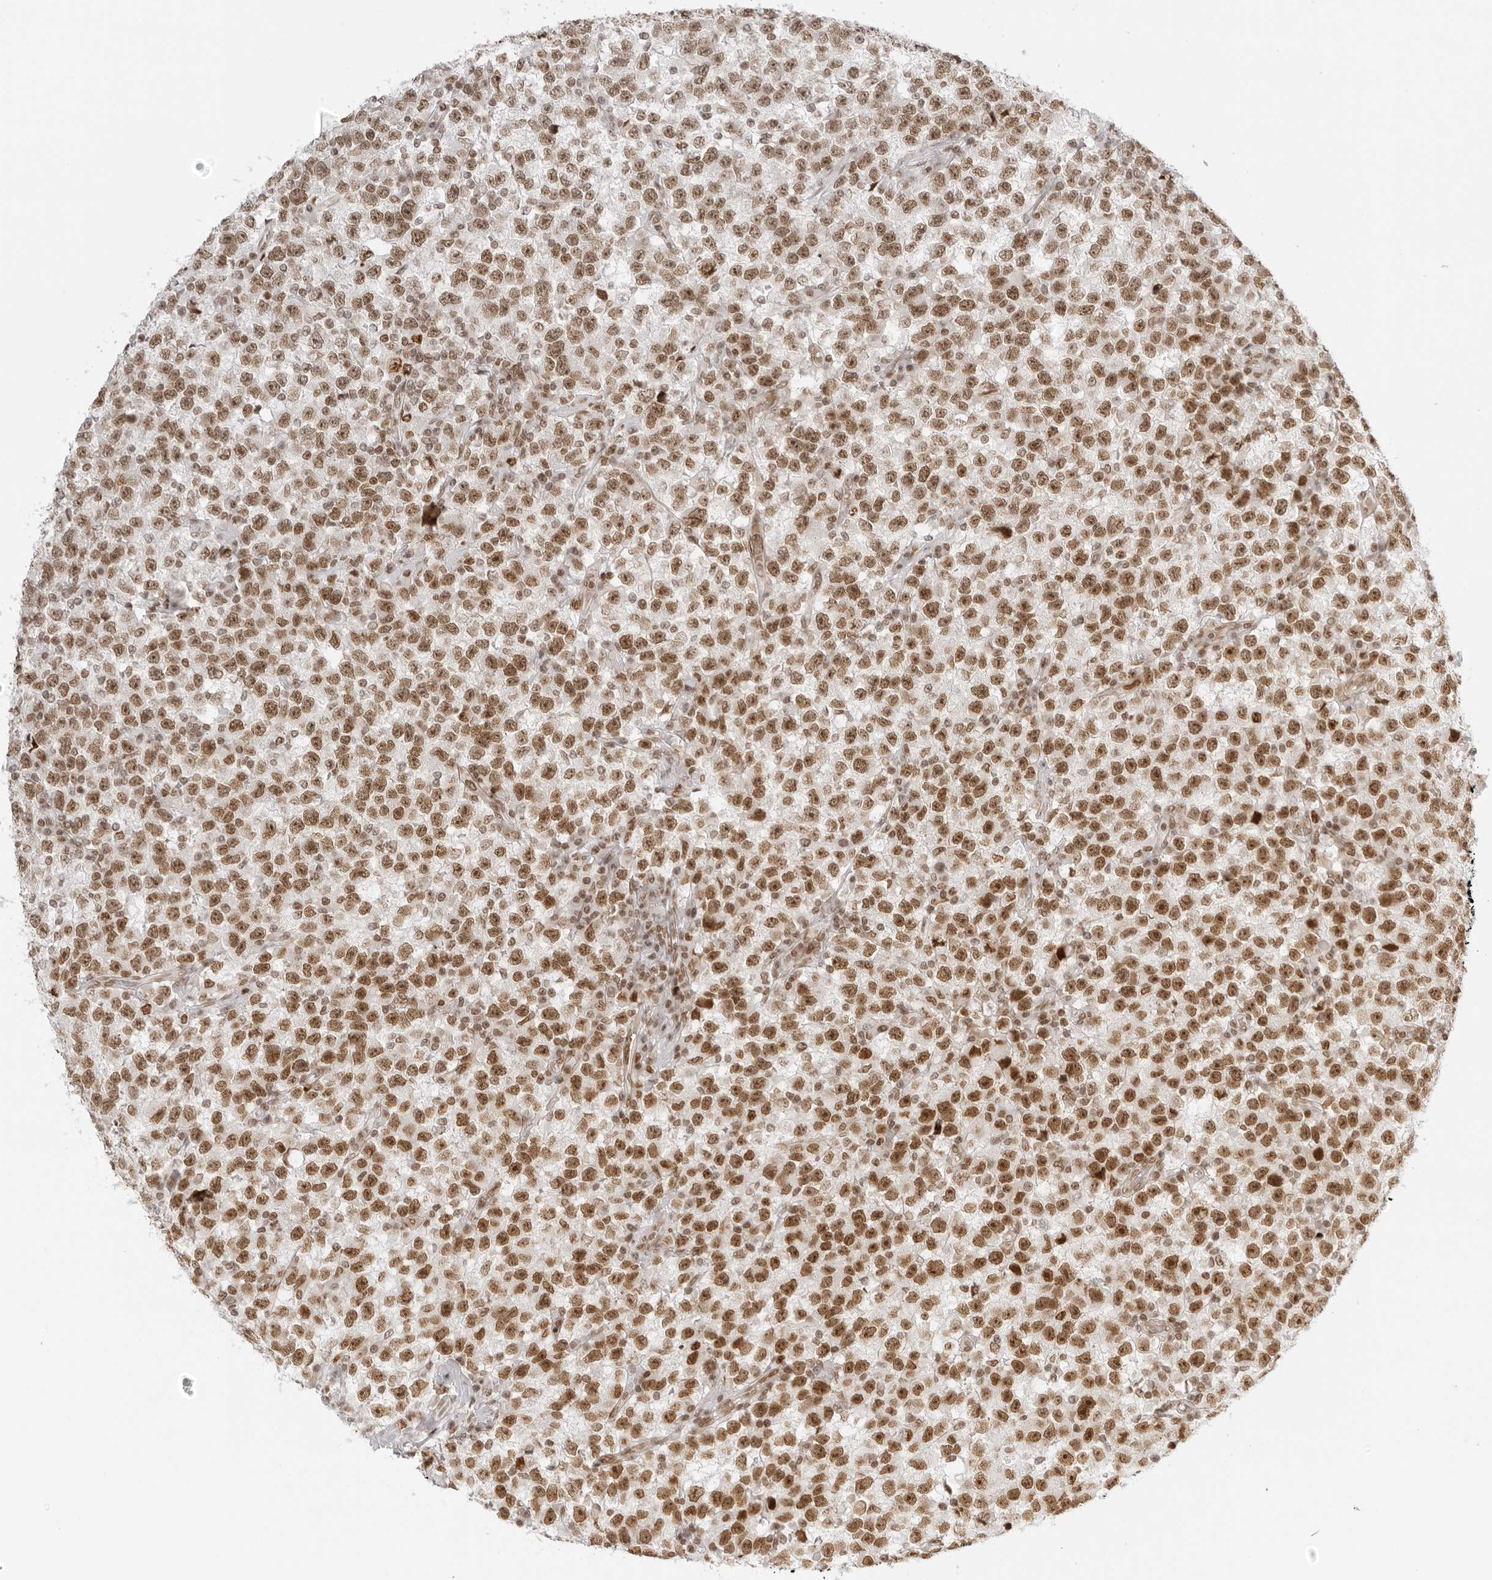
{"staining": {"intensity": "moderate", "quantity": ">75%", "location": "nuclear"}, "tissue": "testis cancer", "cell_type": "Tumor cells", "image_type": "cancer", "snomed": [{"axis": "morphology", "description": "Seminoma, NOS"}, {"axis": "topography", "description": "Testis"}], "caption": "Moderate nuclear staining for a protein is seen in approximately >75% of tumor cells of testis cancer (seminoma) using IHC.", "gene": "RCC1", "patient": {"sex": "male", "age": 22}}